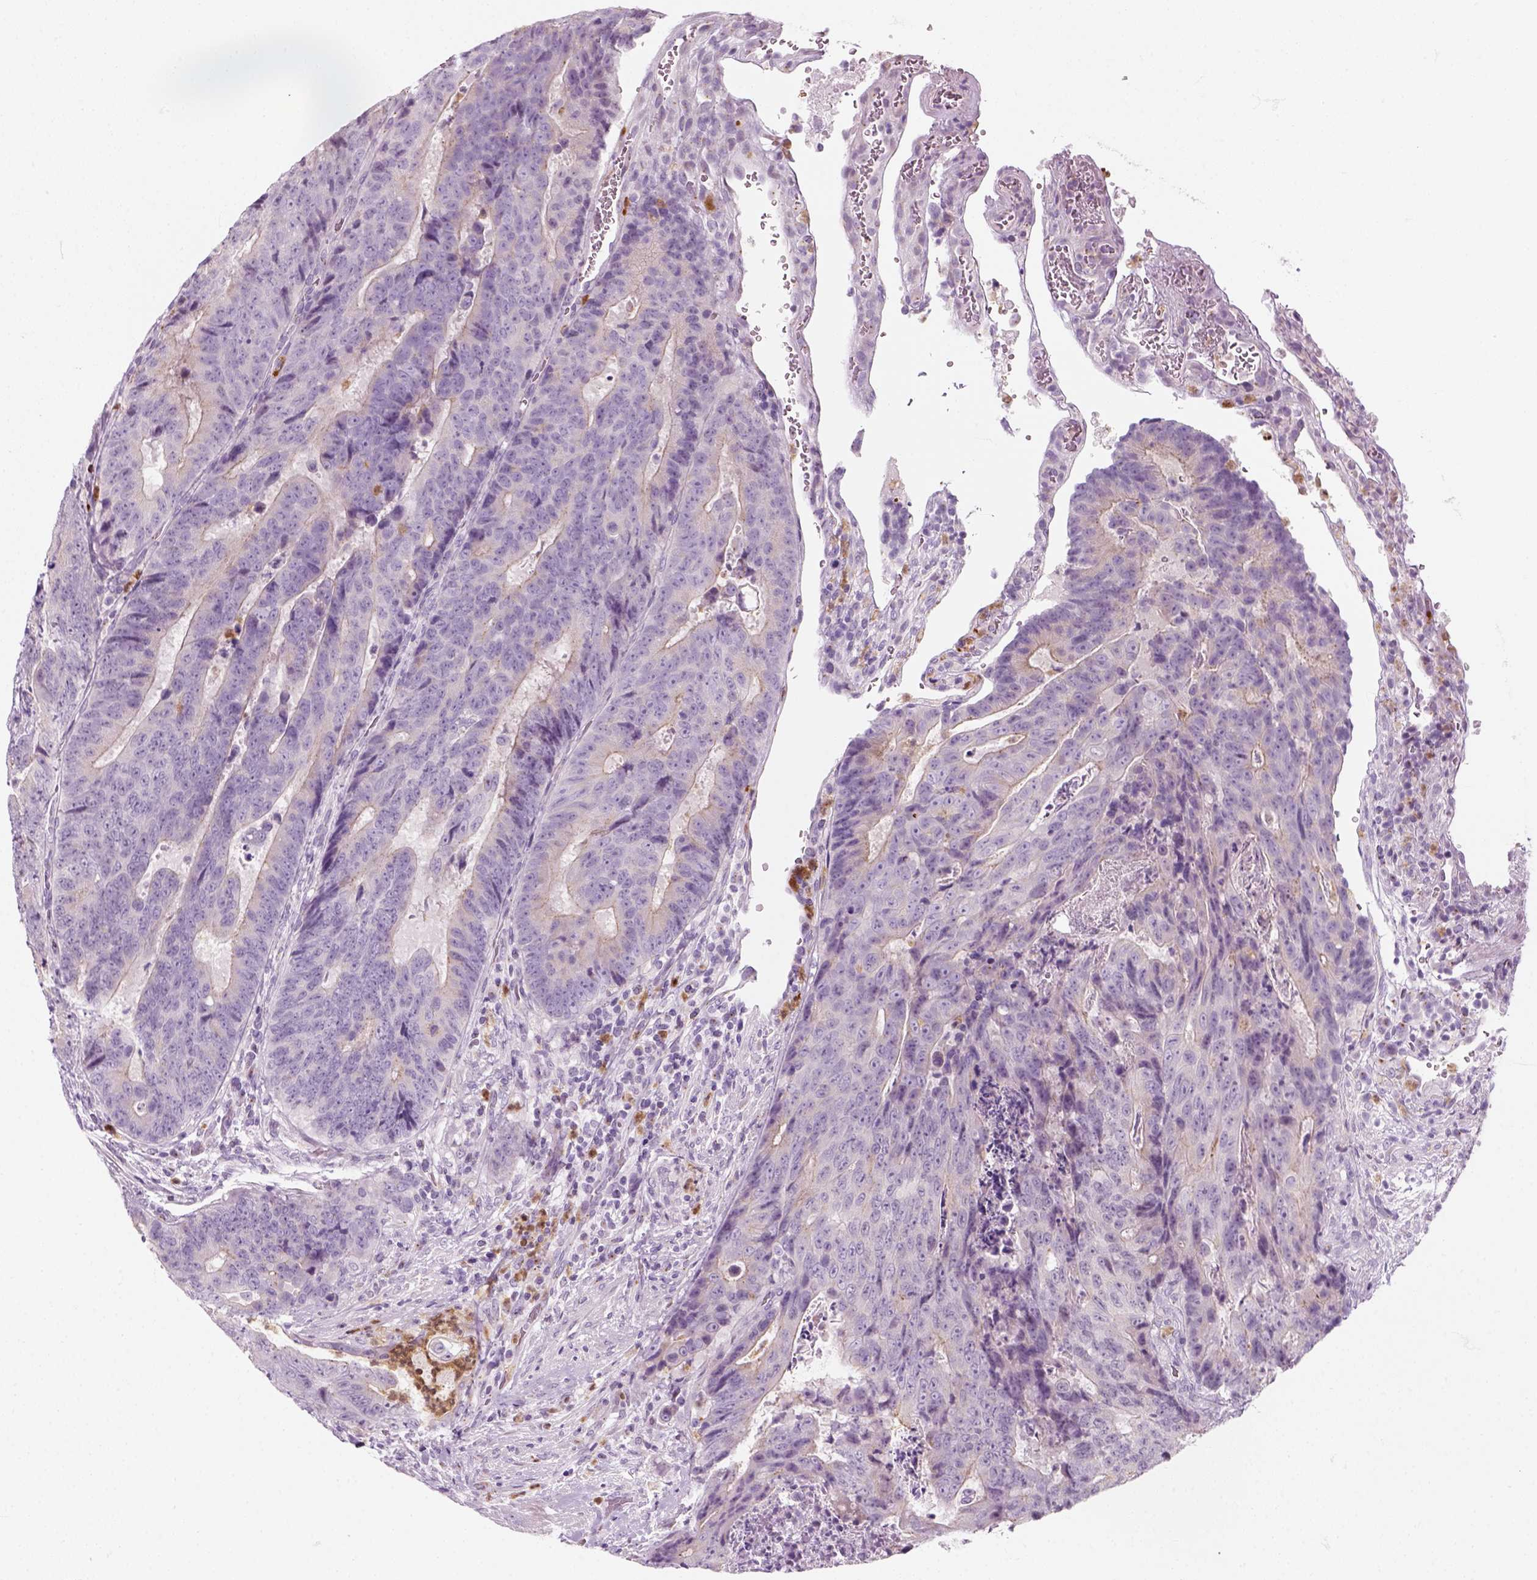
{"staining": {"intensity": "negative", "quantity": "none", "location": "none"}, "tissue": "colorectal cancer", "cell_type": "Tumor cells", "image_type": "cancer", "snomed": [{"axis": "morphology", "description": "Adenocarcinoma, NOS"}, {"axis": "topography", "description": "Colon"}], "caption": "IHC image of human adenocarcinoma (colorectal) stained for a protein (brown), which demonstrates no staining in tumor cells.", "gene": "IL4", "patient": {"sex": "female", "age": 48}}